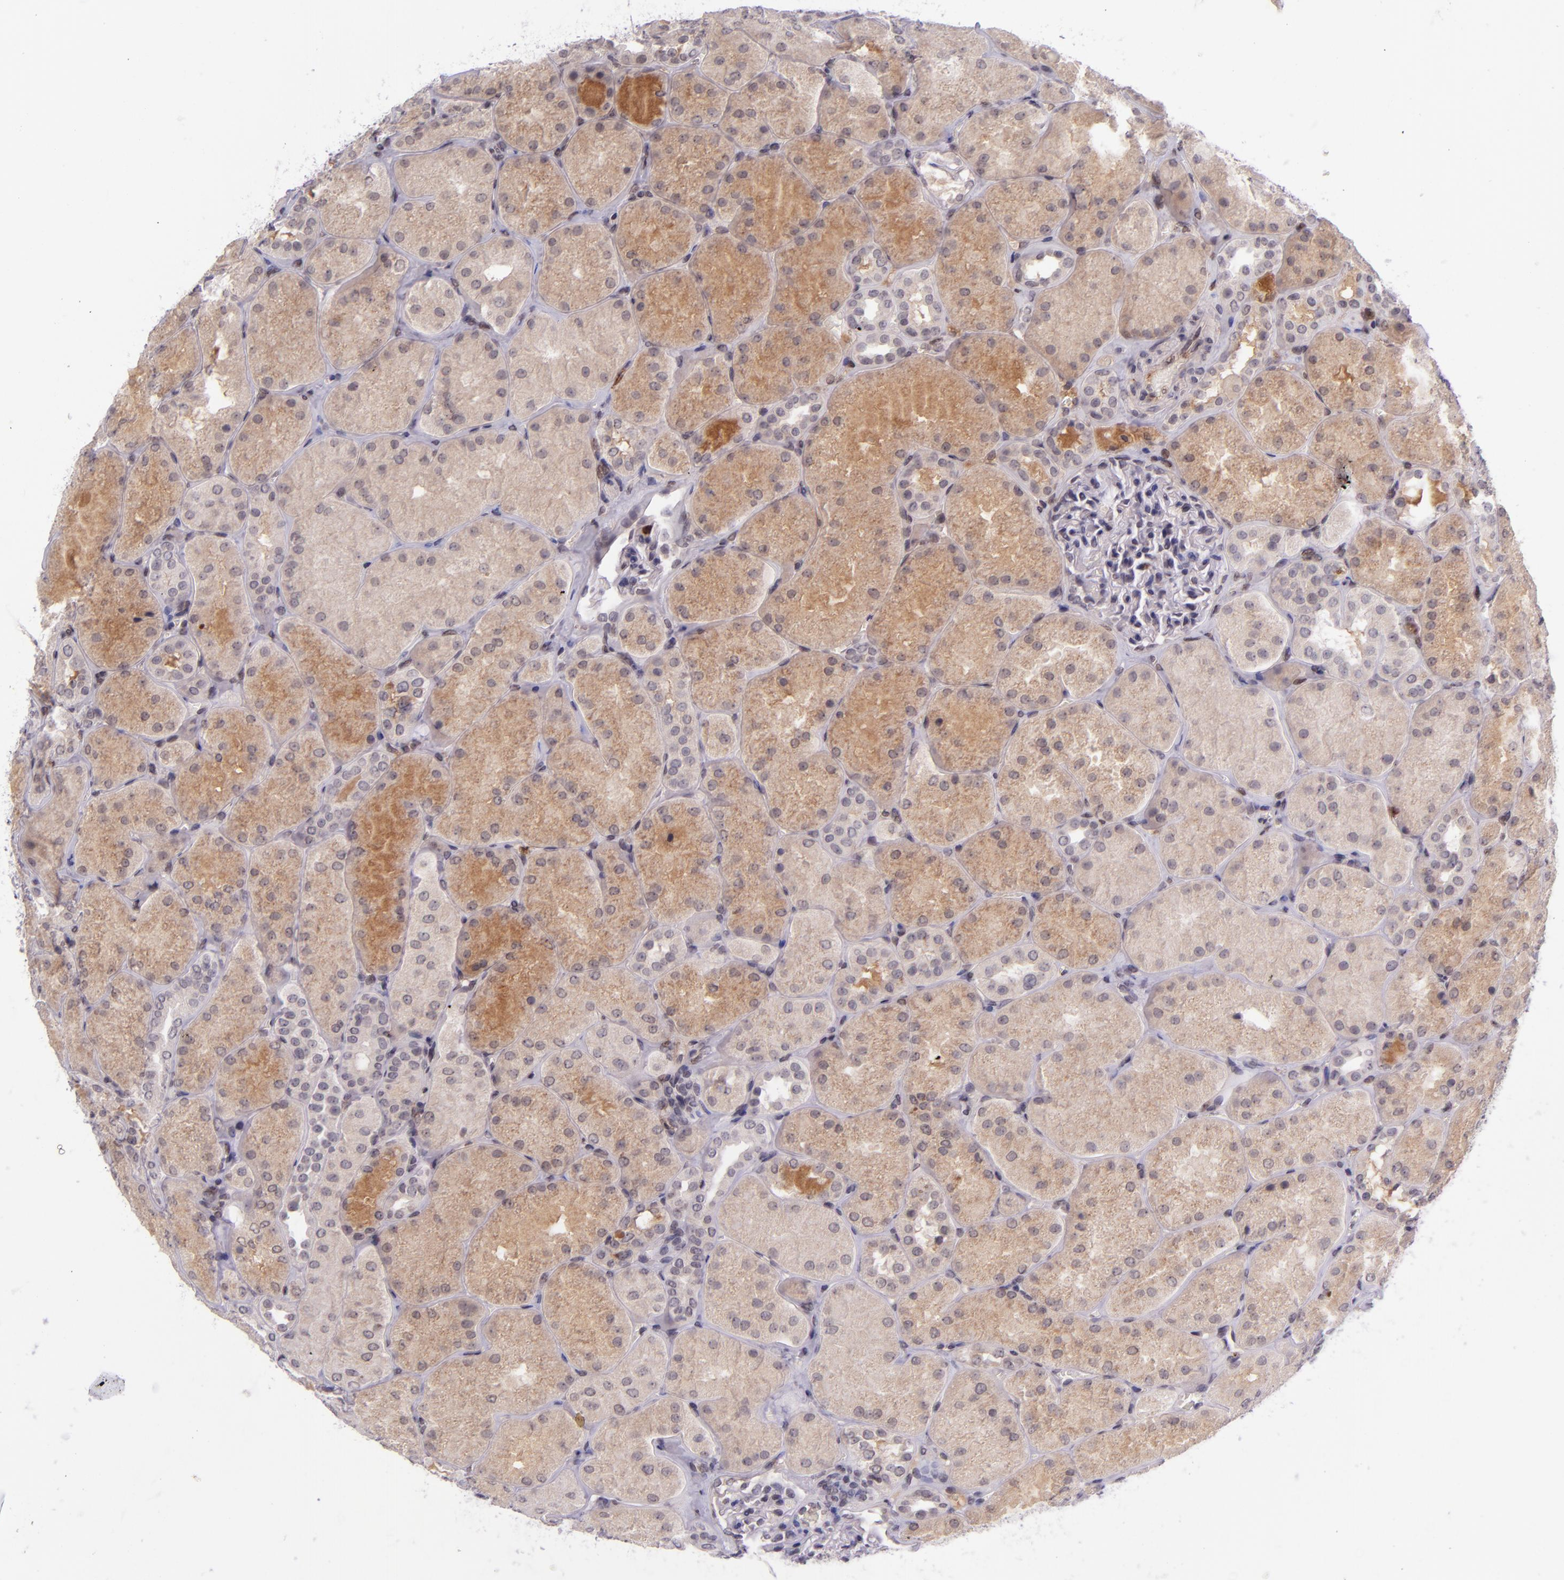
{"staining": {"intensity": "negative", "quantity": "none", "location": "none"}, "tissue": "kidney", "cell_type": "Cells in glomeruli", "image_type": "normal", "snomed": [{"axis": "morphology", "description": "Normal tissue, NOS"}, {"axis": "topography", "description": "Kidney"}], "caption": "High magnification brightfield microscopy of normal kidney stained with DAB (3,3'-diaminobenzidine) (brown) and counterstained with hematoxylin (blue): cells in glomeruli show no significant positivity.", "gene": "SELL", "patient": {"sex": "male", "age": 28}}